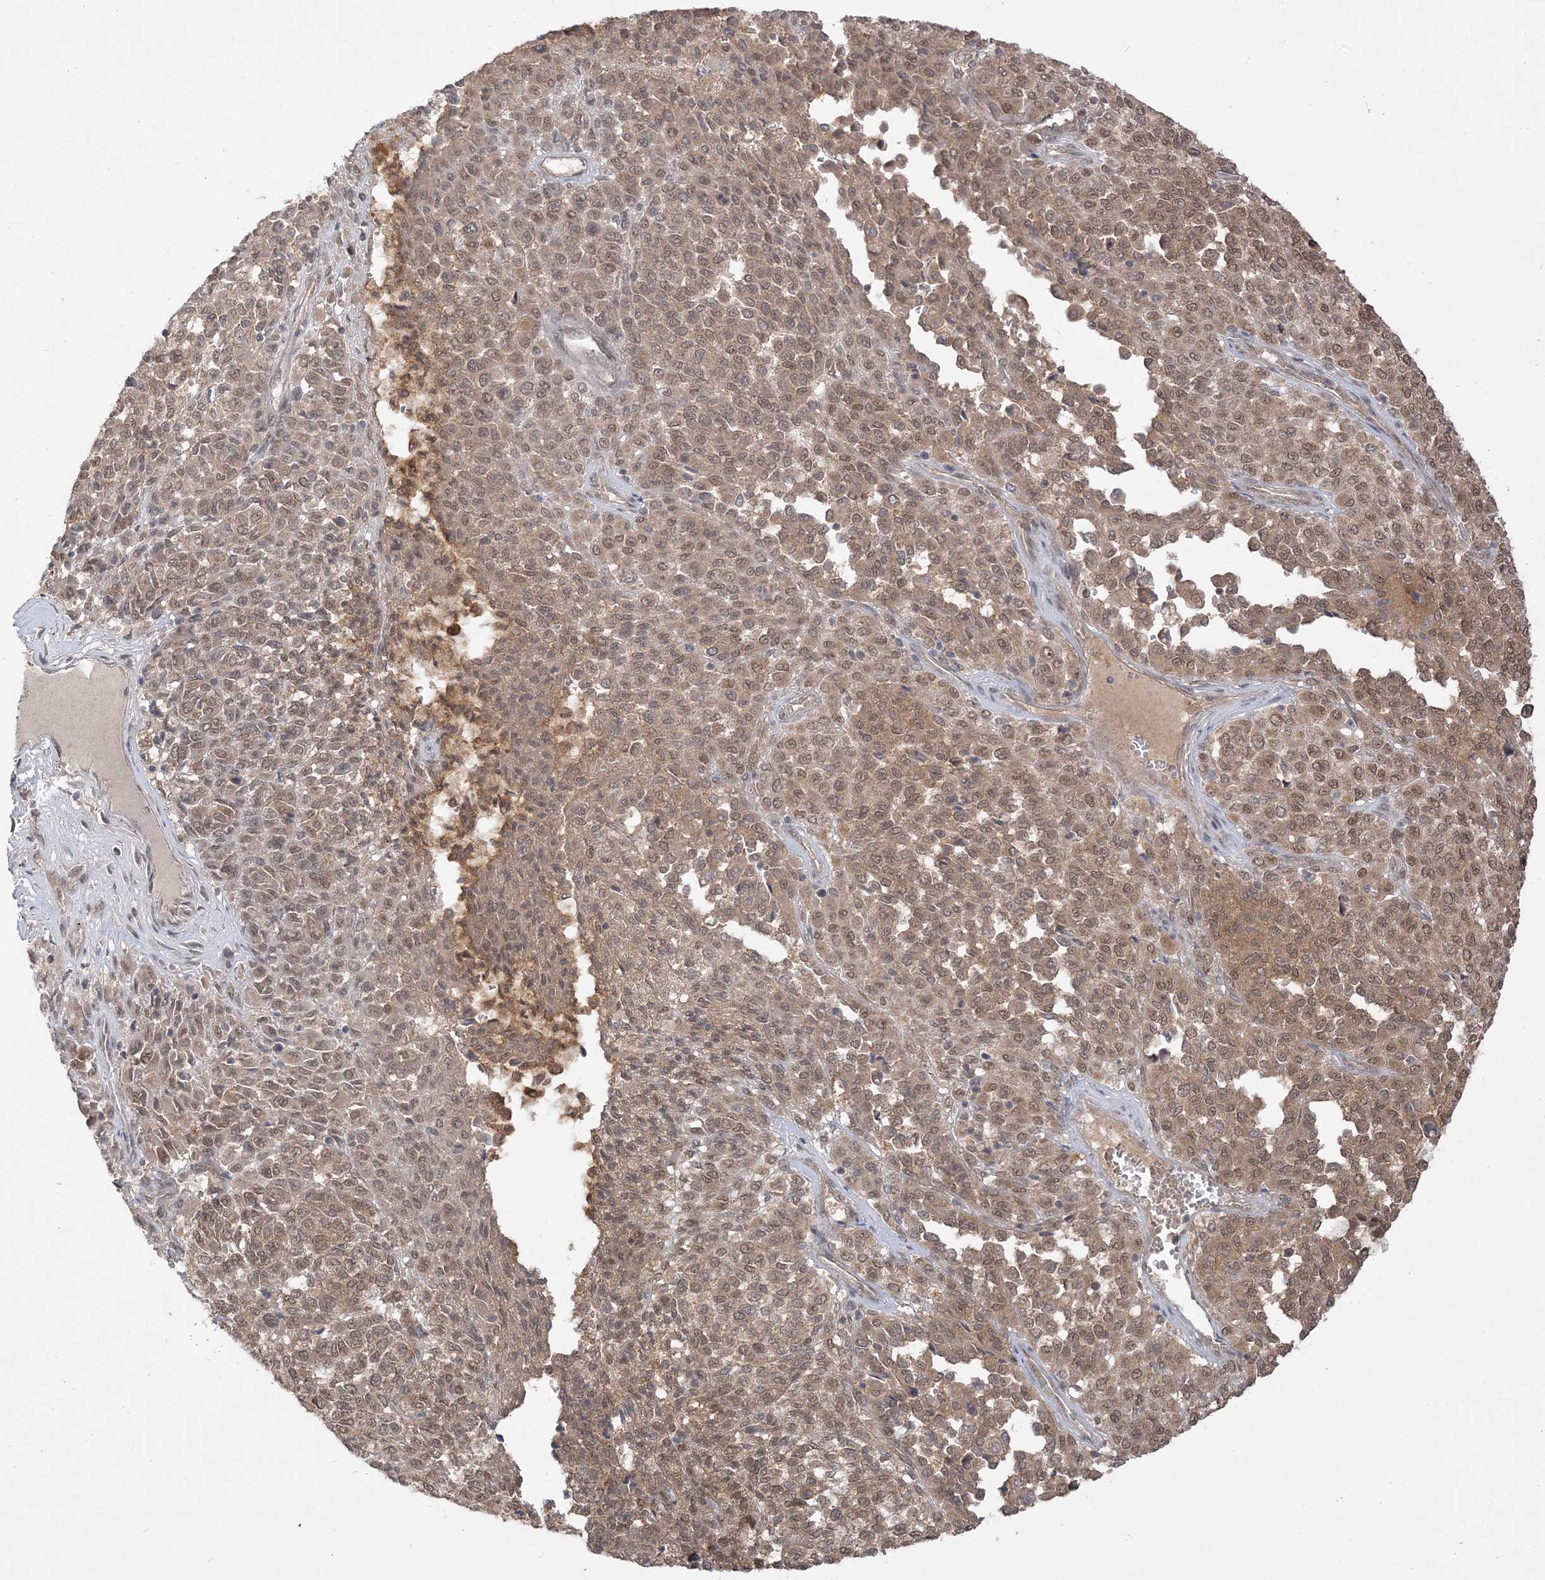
{"staining": {"intensity": "moderate", "quantity": ">75%", "location": "cytoplasmic/membranous,nuclear"}, "tissue": "melanoma", "cell_type": "Tumor cells", "image_type": "cancer", "snomed": [{"axis": "morphology", "description": "Malignant melanoma, Metastatic site"}, {"axis": "topography", "description": "Pancreas"}], "caption": "IHC micrograph of melanoma stained for a protein (brown), which reveals medium levels of moderate cytoplasmic/membranous and nuclear positivity in approximately >75% of tumor cells.", "gene": "TBCC", "patient": {"sex": "female", "age": 30}}